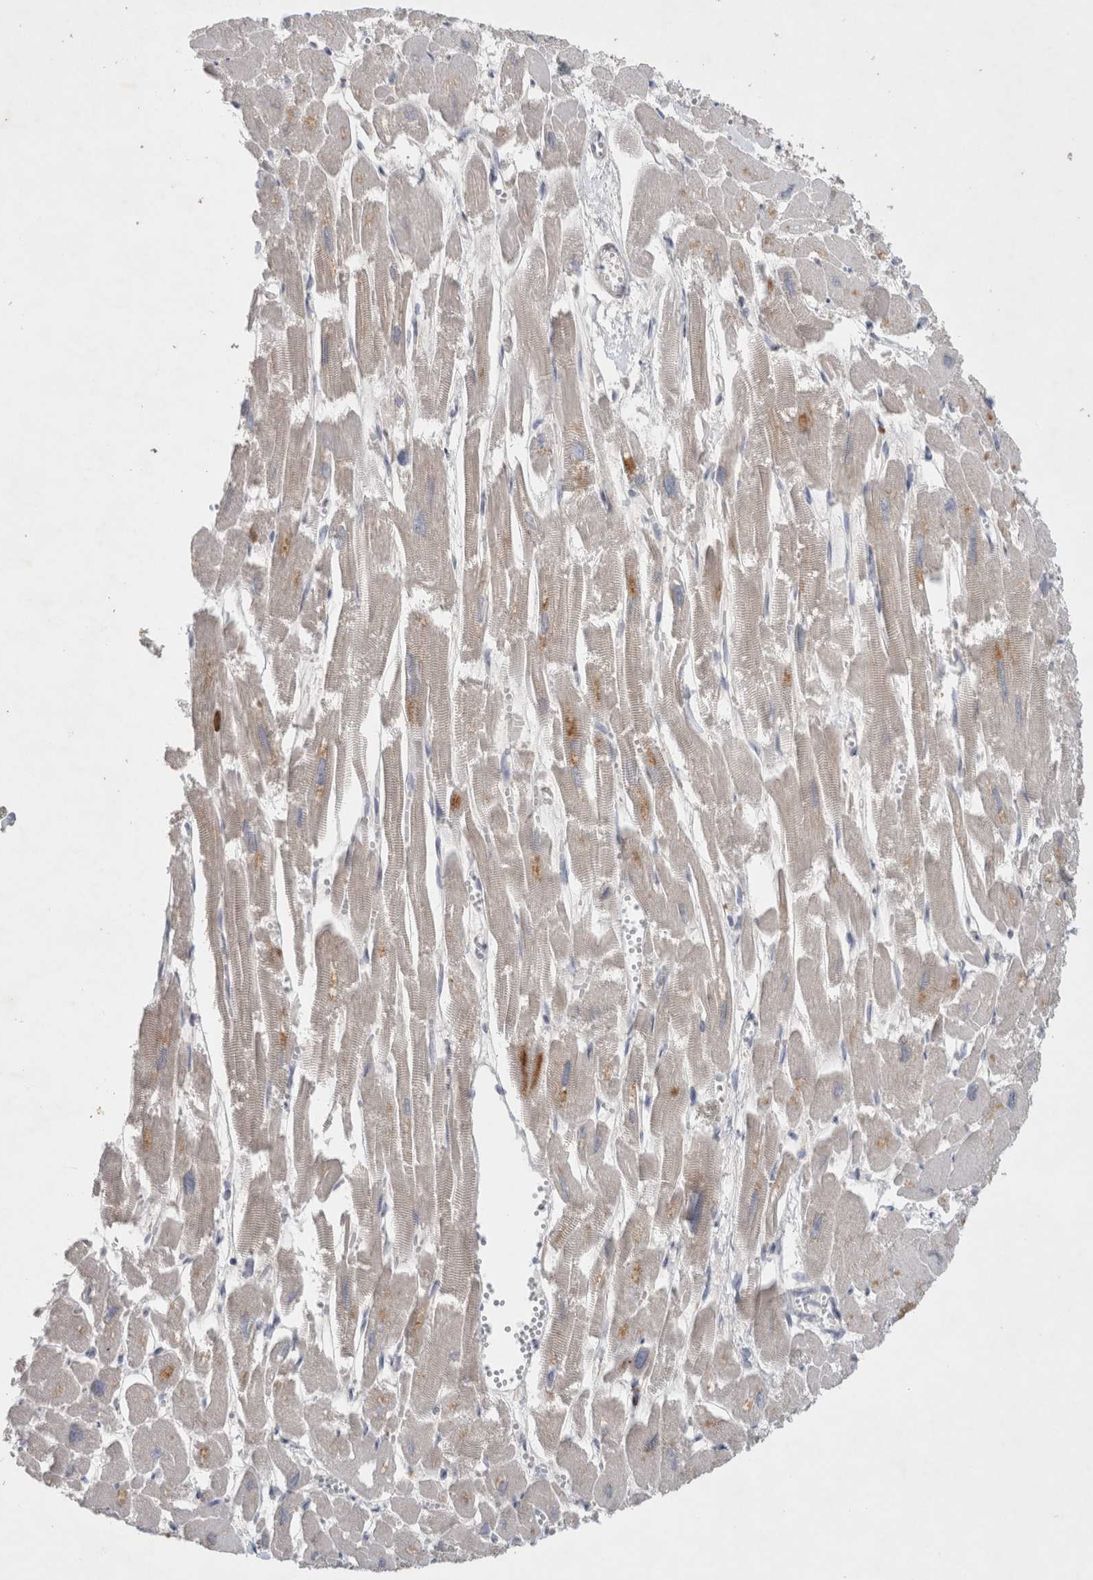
{"staining": {"intensity": "weak", "quantity": "<25%", "location": "cytoplasmic/membranous"}, "tissue": "heart muscle", "cell_type": "Cardiomyocytes", "image_type": "normal", "snomed": [{"axis": "morphology", "description": "Normal tissue, NOS"}, {"axis": "topography", "description": "Heart"}], "caption": "The histopathology image exhibits no staining of cardiomyocytes in unremarkable heart muscle. (DAB IHC visualized using brightfield microscopy, high magnification).", "gene": "GFRA2", "patient": {"sex": "male", "age": 54}}